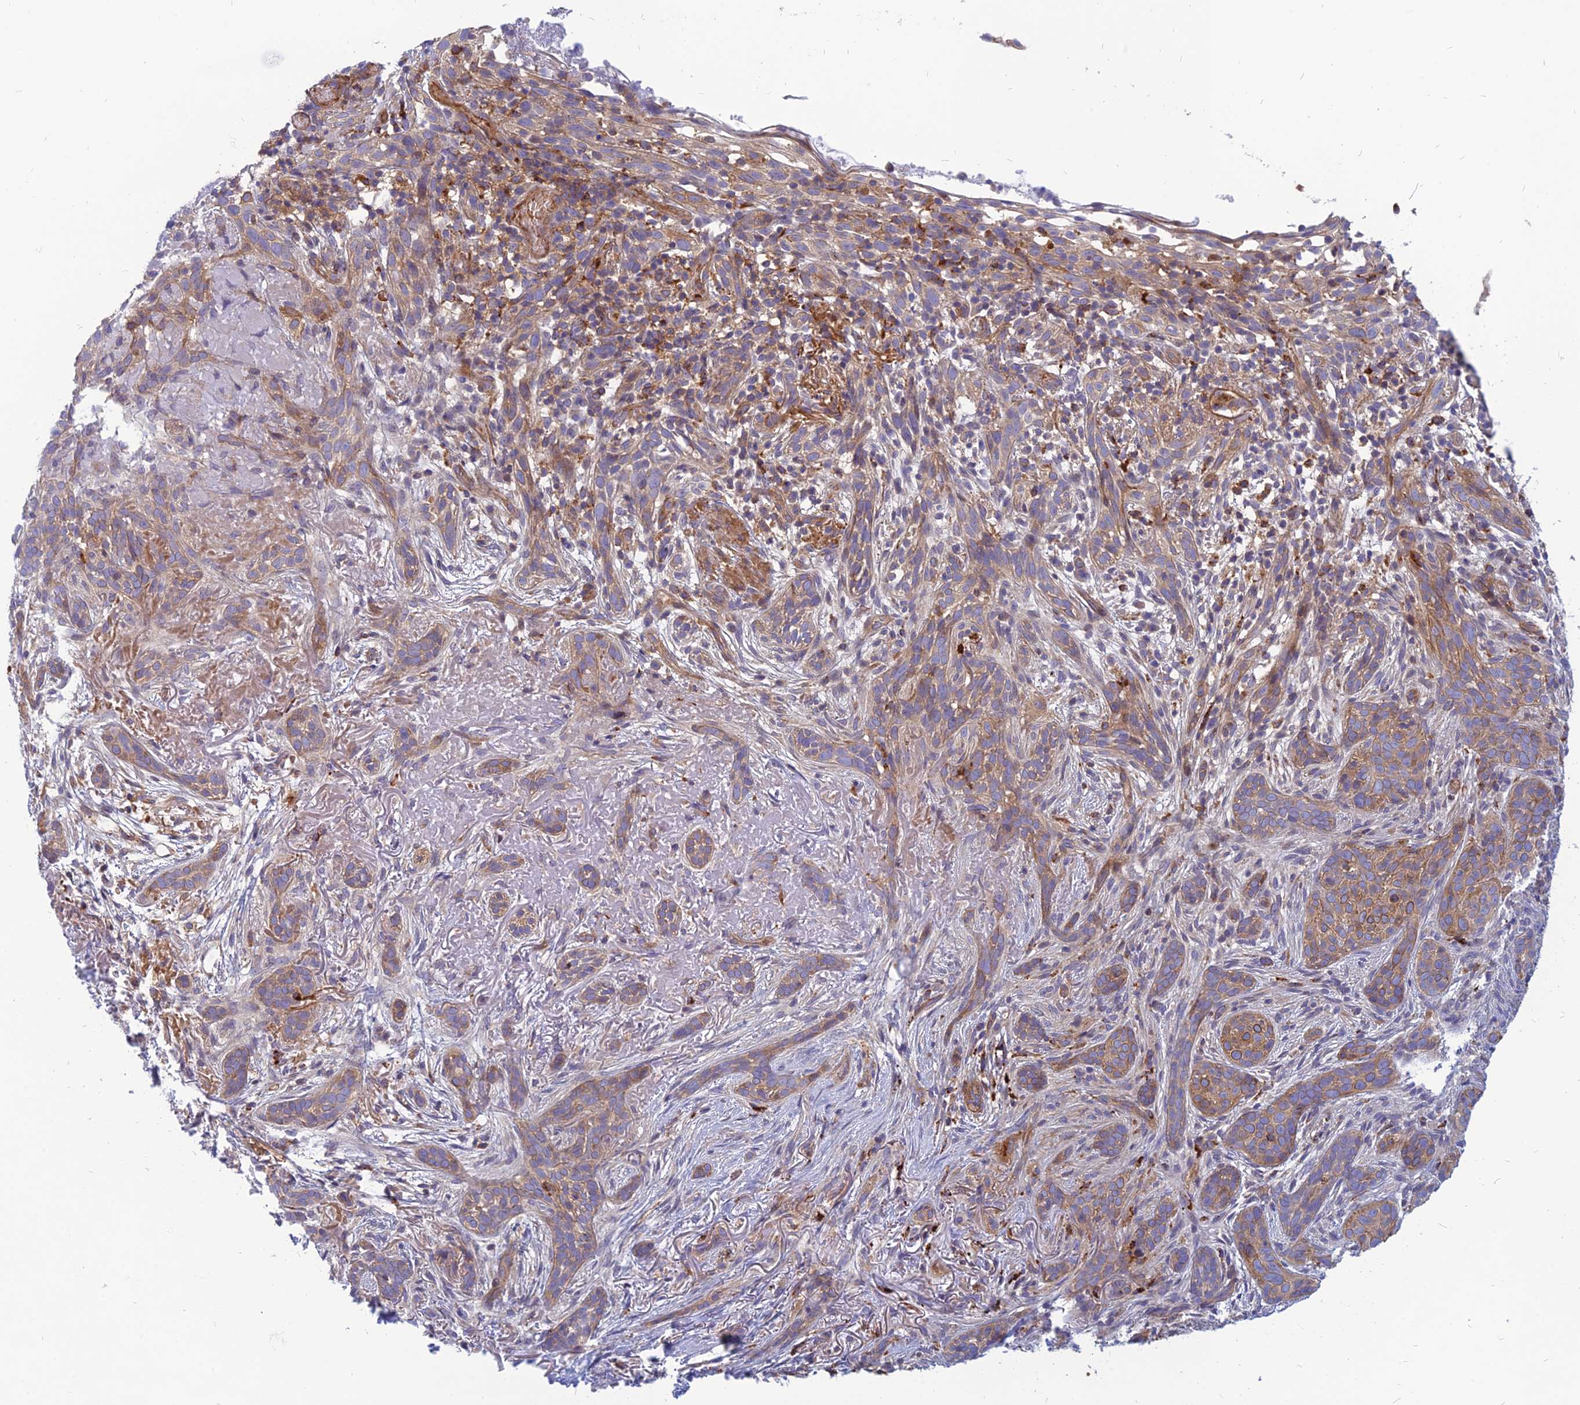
{"staining": {"intensity": "moderate", "quantity": ">75%", "location": "cytoplasmic/membranous"}, "tissue": "skin cancer", "cell_type": "Tumor cells", "image_type": "cancer", "snomed": [{"axis": "morphology", "description": "Basal cell carcinoma"}, {"axis": "topography", "description": "Skin"}], "caption": "Protein staining exhibits moderate cytoplasmic/membranous positivity in about >75% of tumor cells in basal cell carcinoma (skin).", "gene": "PHKA2", "patient": {"sex": "male", "age": 71}}